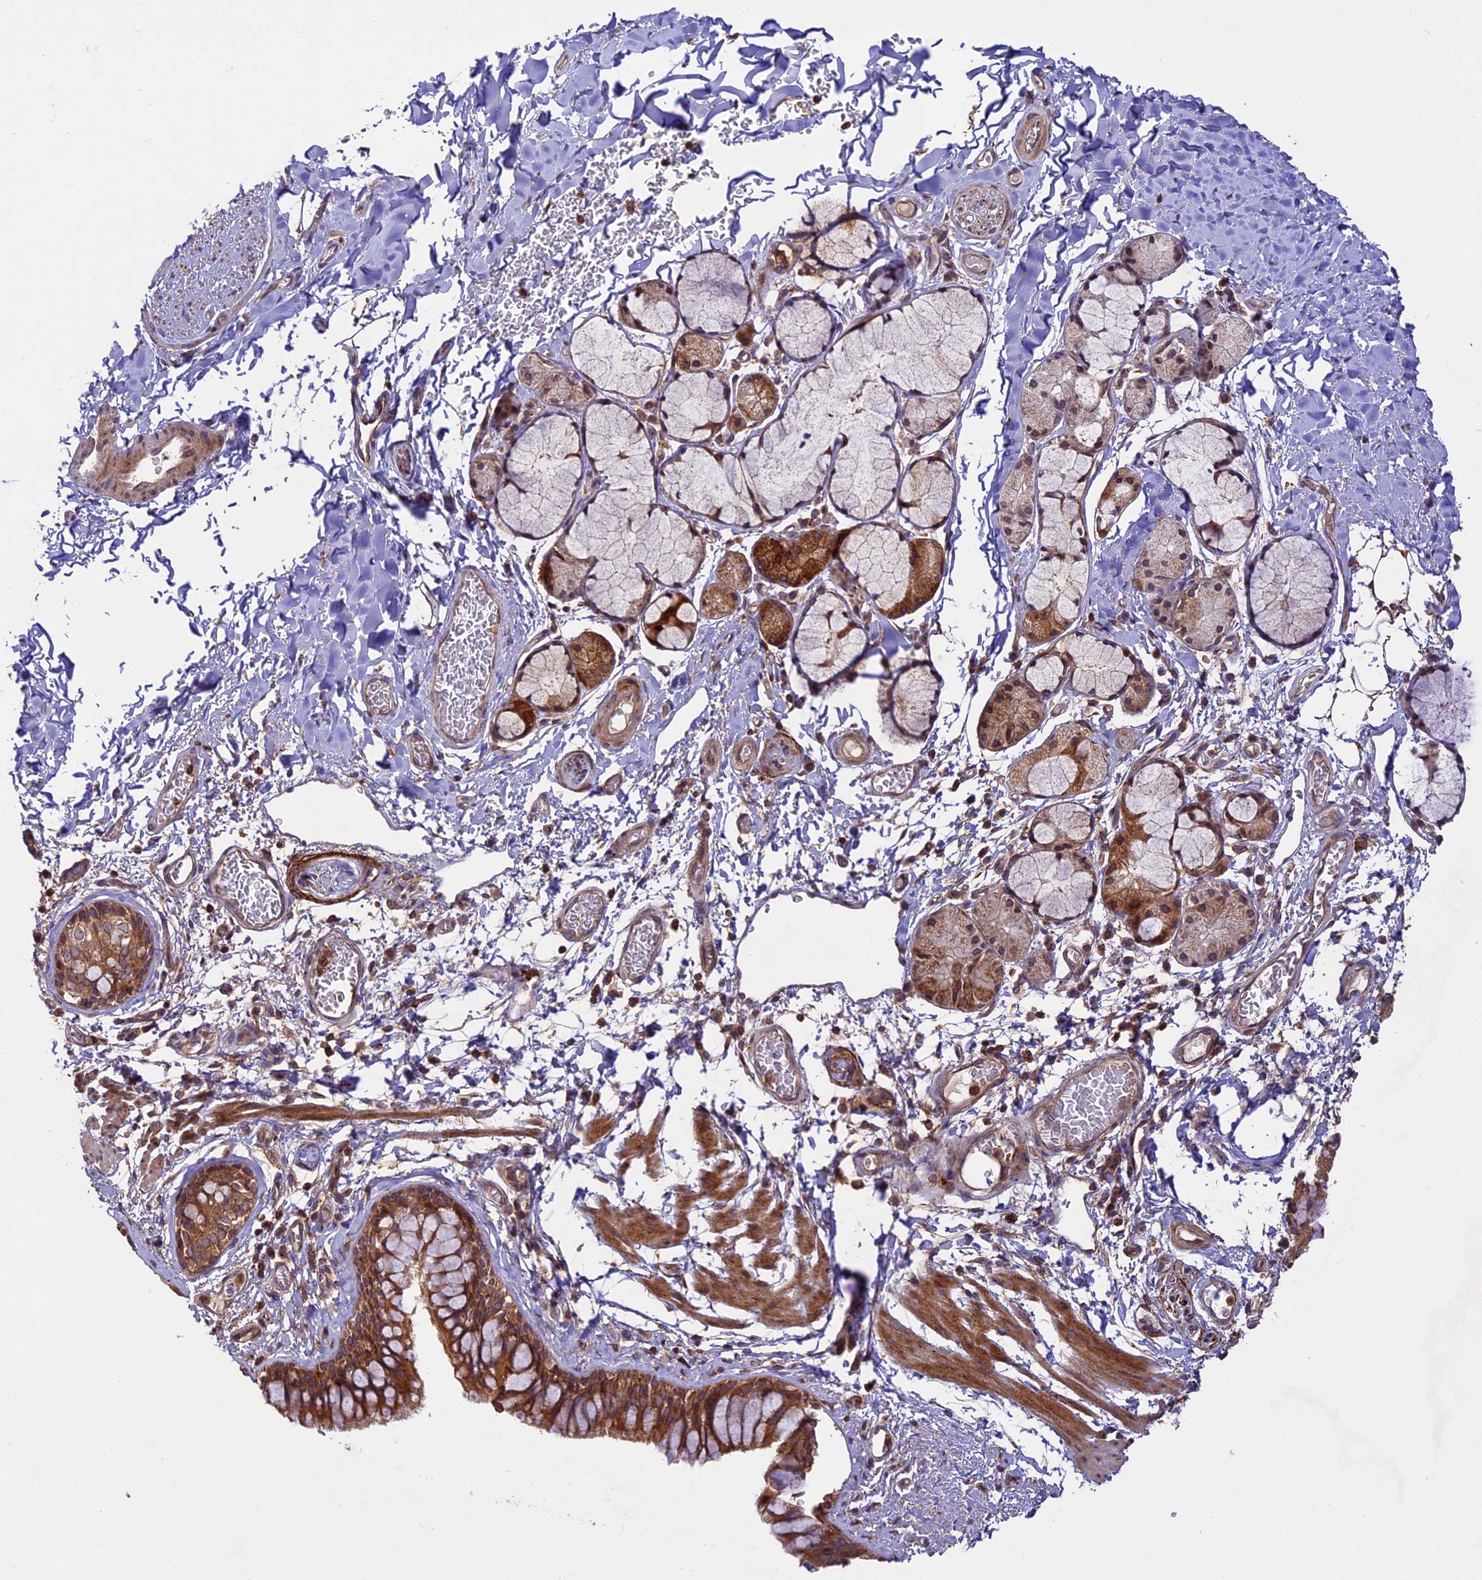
{"staining": {"intensity": "moderate", "quantity": ">75%", "location": "cytoplasmic/membranous"}, "tissue": "bronchus", "cell_type": "Respiratory epithelial cells", "image_type": "normal", "snomed": [{"axis": "morphology", "description": "Normal tissue, NOS"}, {"axis": "topography", "description": "Cartilage tissue"}, {"axis": "topography", "description": "Bronchus"}], "caption": "A brown stain highlights moderate cytoplasmic/membranous staining of a protein in respiratory epithelial cells of normal human bronchus.", "gene": "DGKH", "patient": {"sex": "female", "age": 36}}